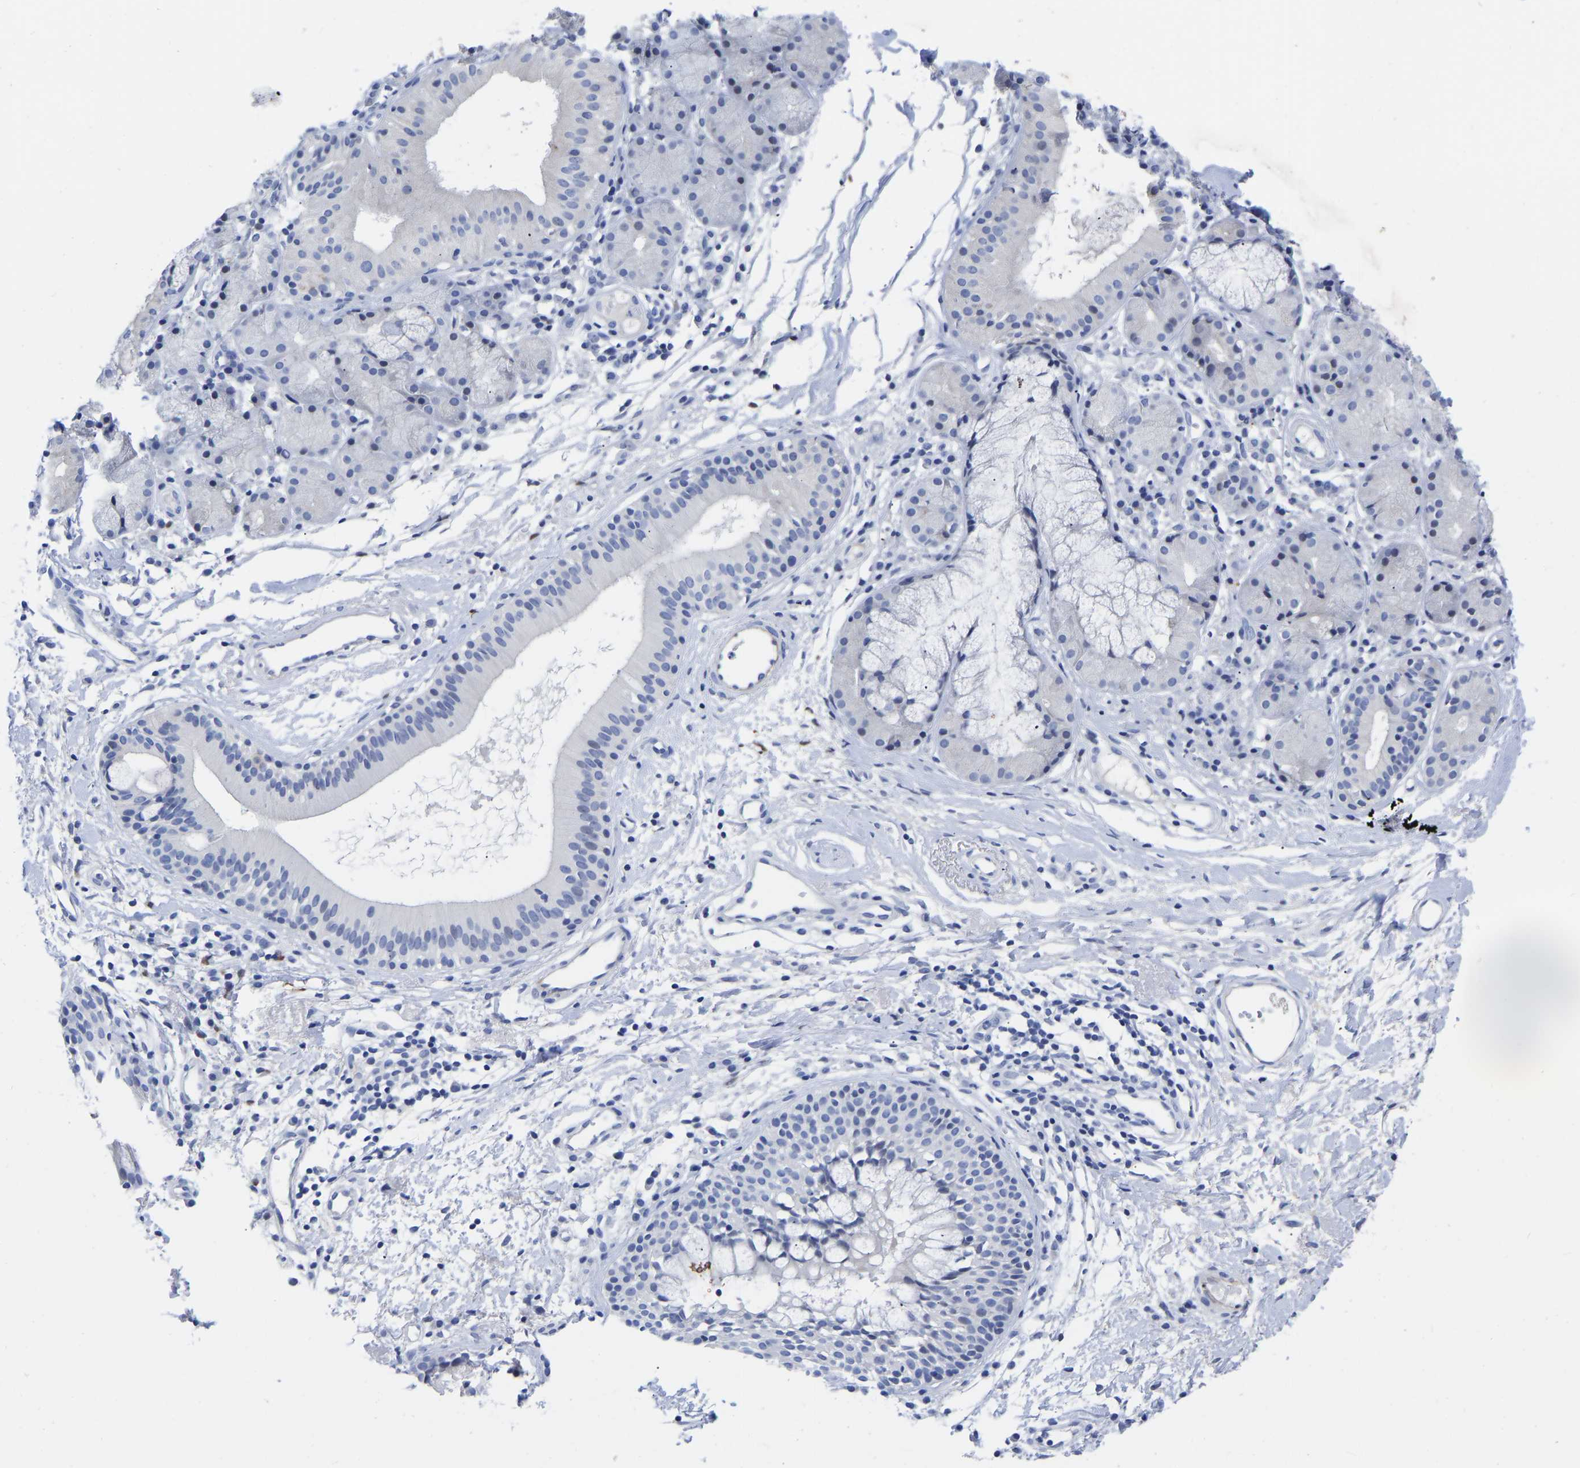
{"staining": {"intensity": "negative", "quantity": "none", "location": "none"}, "tissue": "nasopharynx", "cell_type": "Respiratory epithelial cells", "image_type": "normal", "snomed": [{"axis": "morphology", "description": "Normal tissue, NOS"}, {"axis": "morphology", "description": "Basal cell carcinoma"}, {"axis": "topography", "description": "Cartilage tissue"}, {"axis": "topography", "description": "Nasopharynx"}, {"axis": "topography", "description": "Oral tissue"}], "caption": "Respiratory epithelial cells show no significant positivity in unremarkable nasopharynx. (Brightfield microscopy of DAB (3,3'-diaminobenzidine) immunohistochemistry at high magnification).", "gene": "GPA33", "patient": {"sex": "female", "age": 77}}